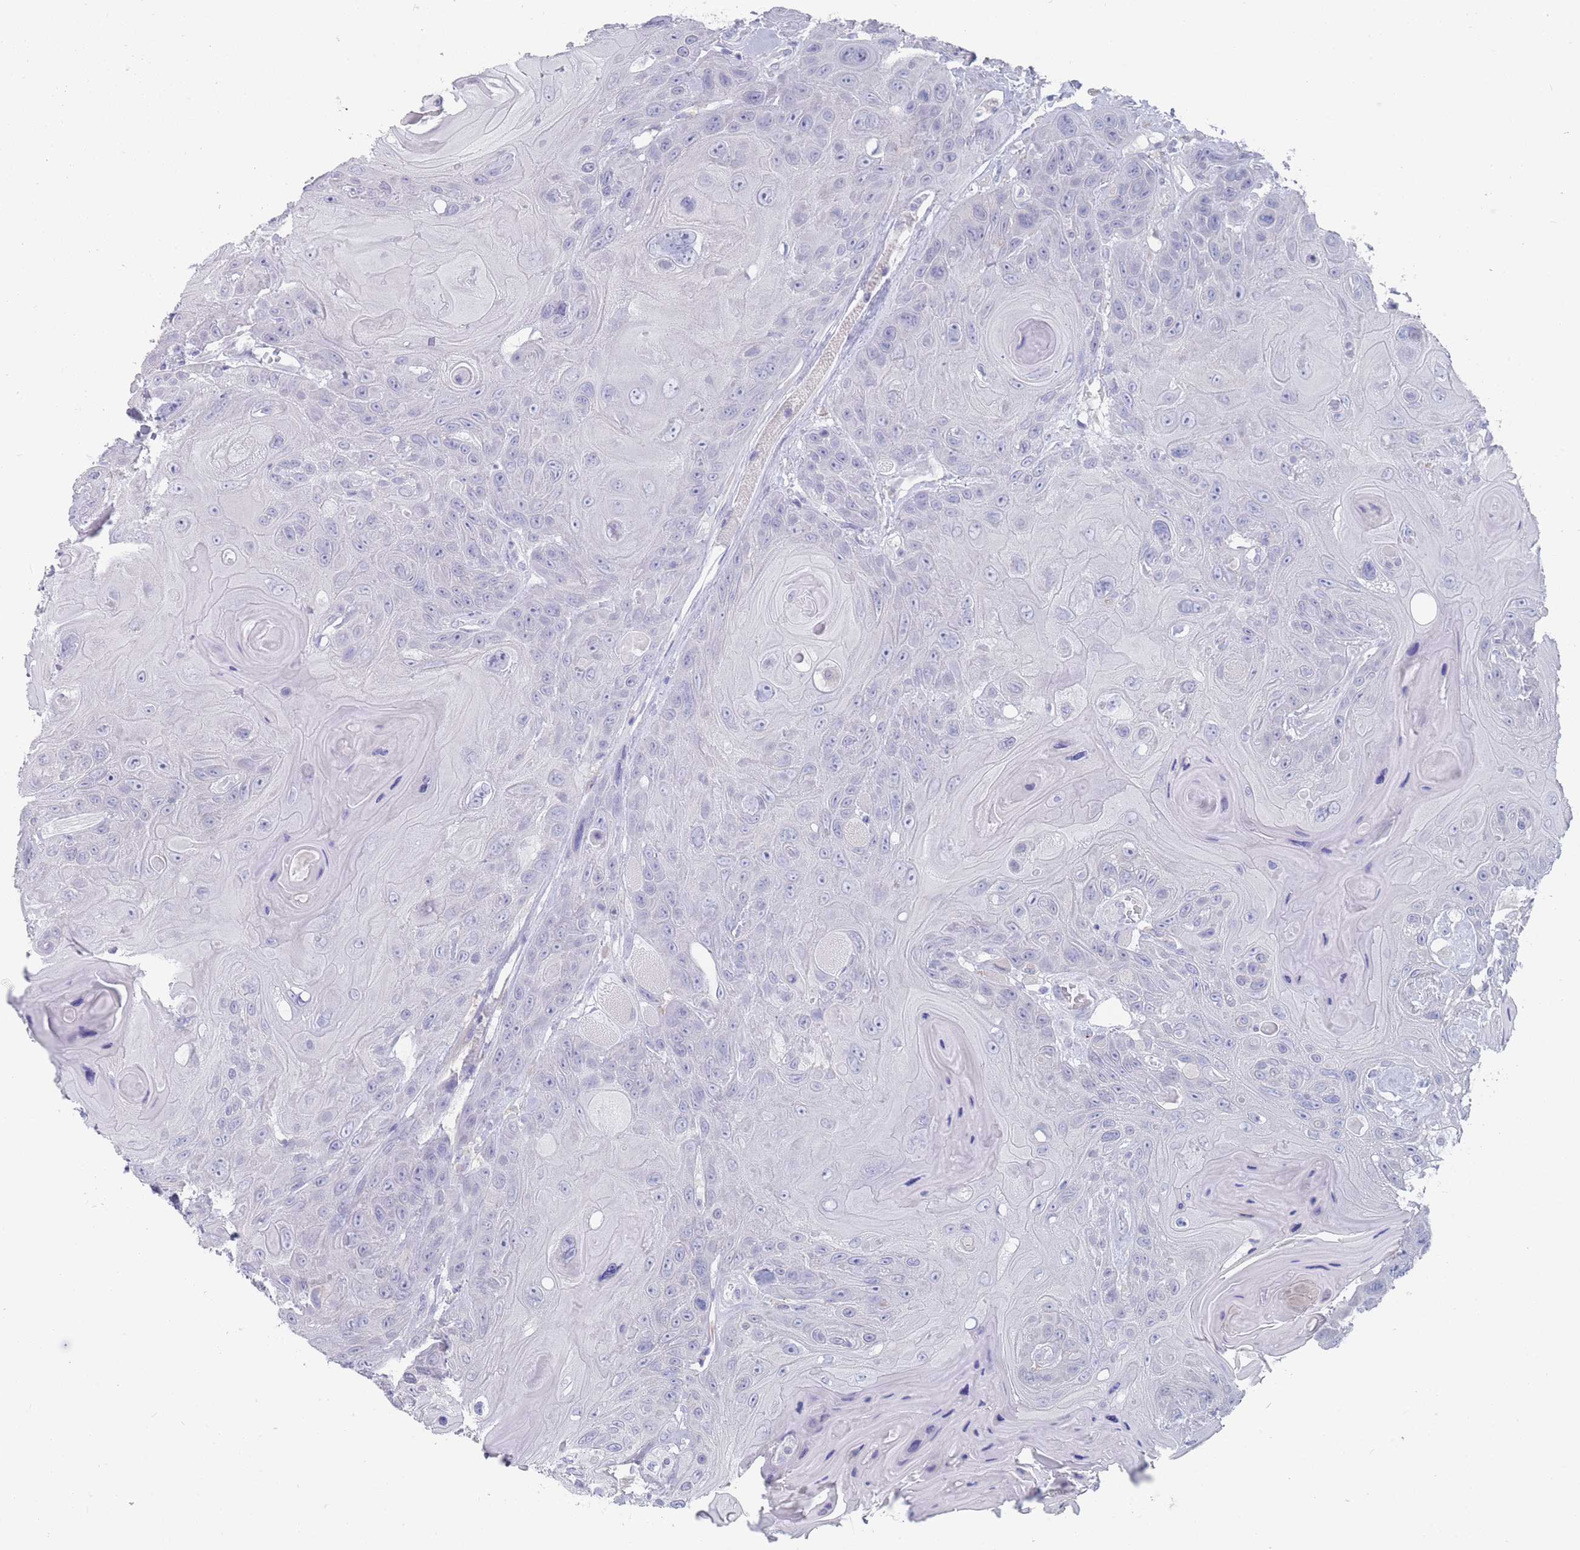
{"staining": {"intensity": "negative", "quantity": "none", "location": "none"}, "tissue": "head and neck cancer", "cell_type": "Tumor cells", "image_type": "cancer", "snomed": [{"axis": "morphology", "description": "Squamous cell carcinoma, NOS"}, {"axis": "topography", "description": "Head-Neck"}], "caption": "Micrograph shows no protein expression in tumor cells of head and neck cancer tissue.", "gene": "CYP51A1", "patient": {"sex": "female", "age": 59}}